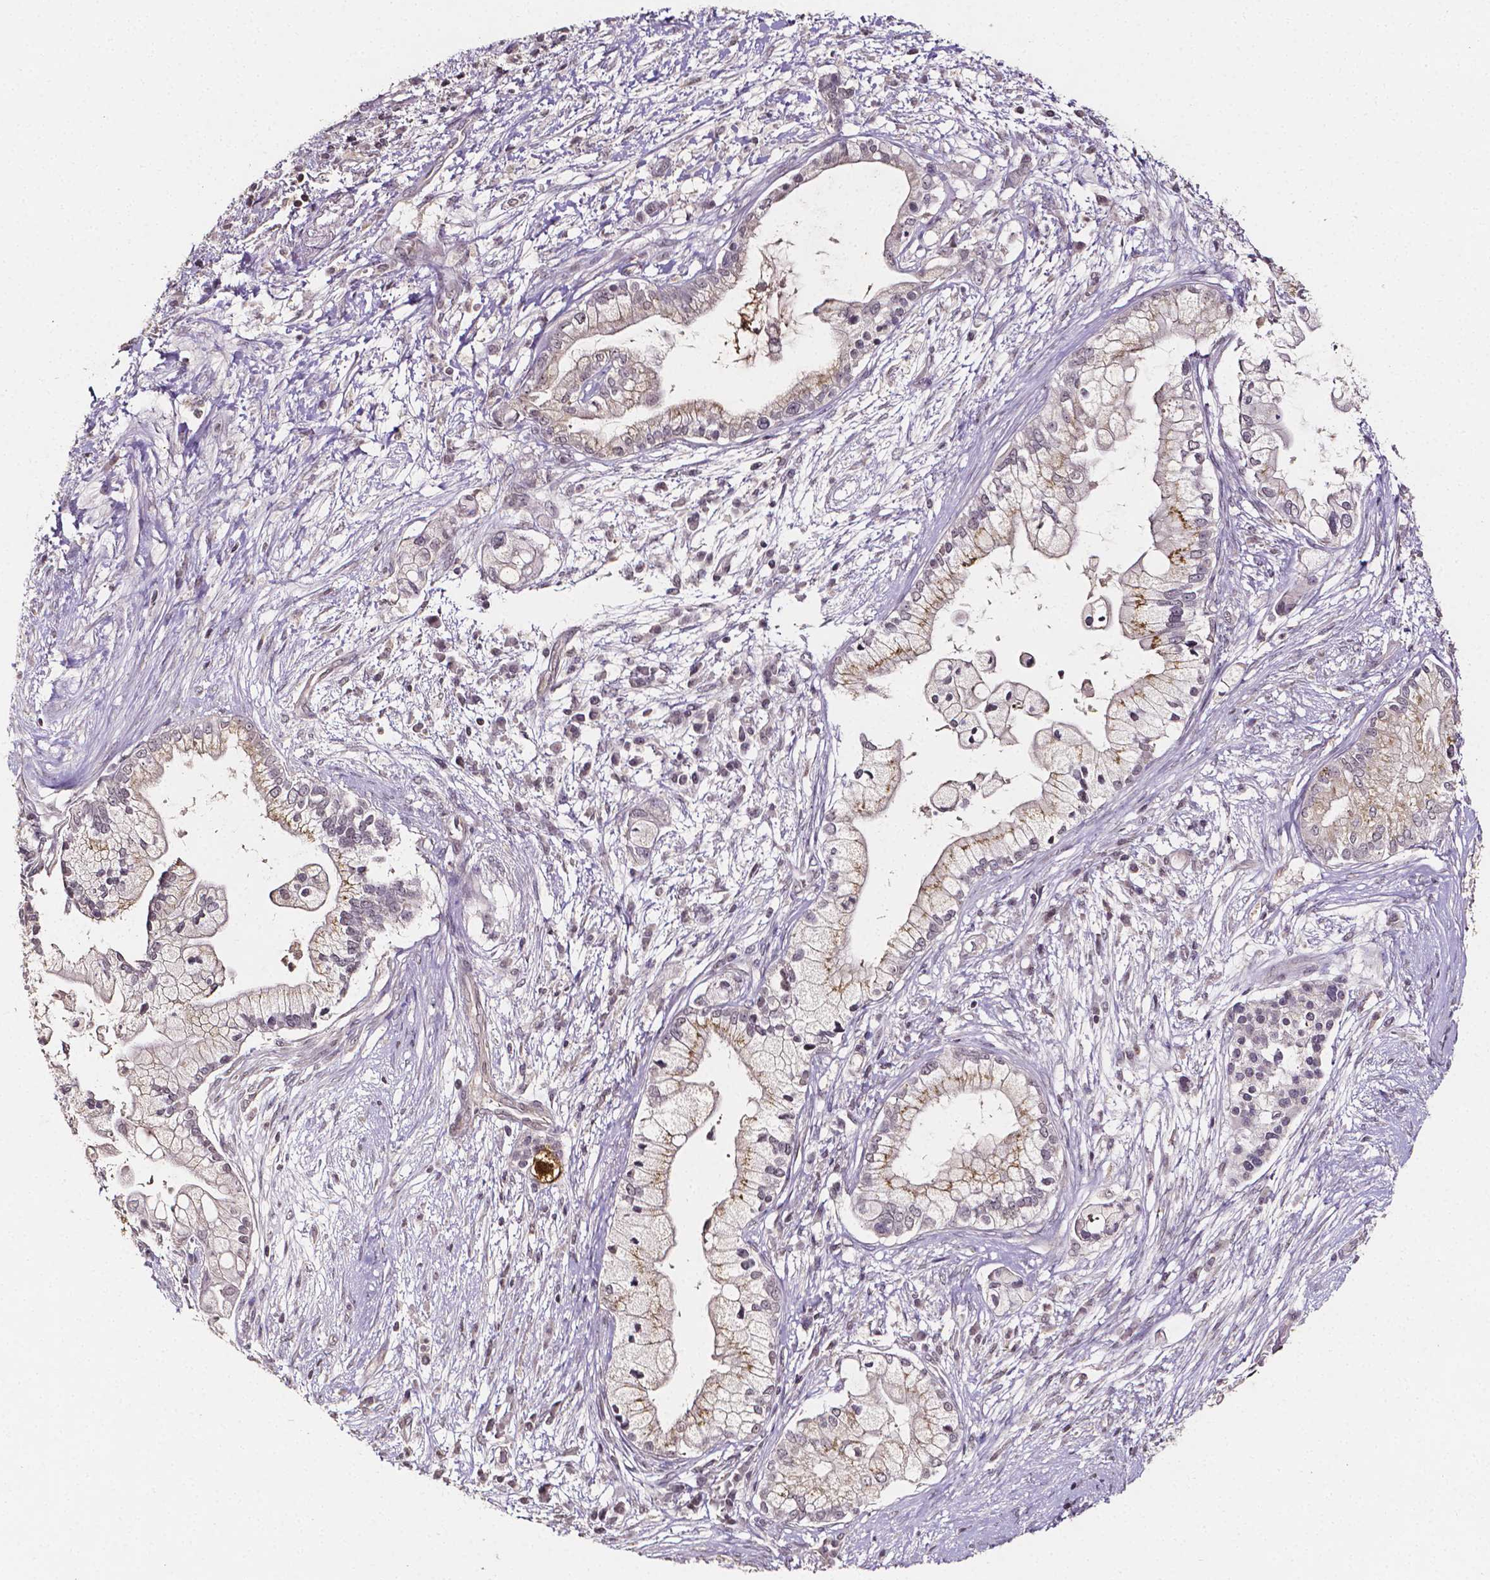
{"staining": {"intensity": "moderate", "quantity": "<25%", "location": "cytoplasmic/membranous"}, "tissue": "pancreatic cancer", "cell_type": "Tumor cells", "image_type": "cancer", "snomed": [{"axis": "morphology", "description": "Adenocarcinoma, NOS"}, {"axis": "topography", "description": "Pancreas"}], "caption": "Immunohistochemical staining of adenocarcinoma (pancreatic) demonstrates moderate cytoplasmic/membranous protein staining in about <25% of tumor cells.", "gene": "NRGN", "patient": {"sex": "female", "age": 69}}